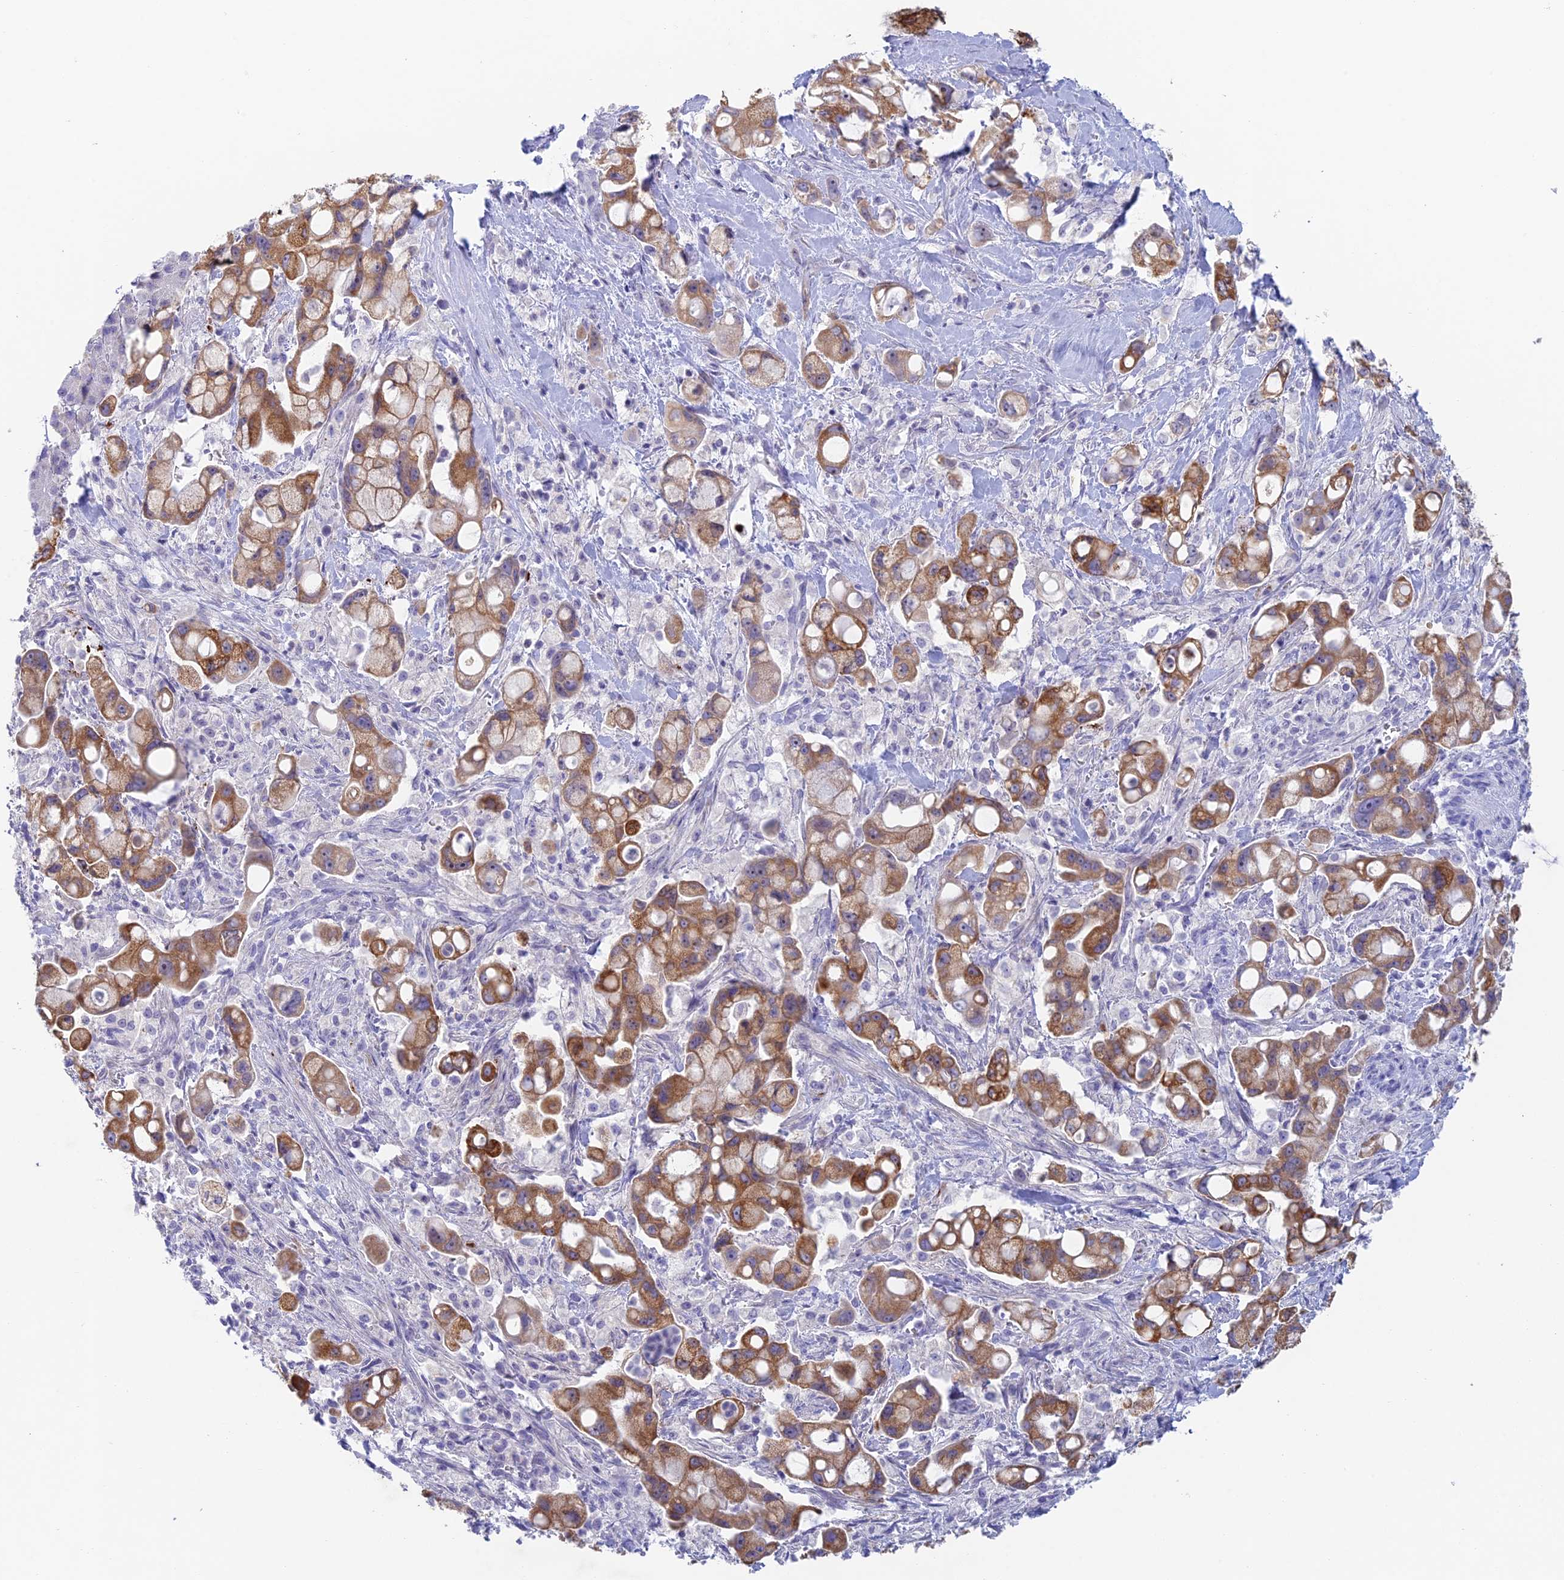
{"staining": {"intensity": "moderate", "quantity": ">75%", "location": "cytoplasmic/membranous"}, "tissue": "pancreatic cancer", "cell_type": "Tumor cells", "image_type": "cancer", "snomed": [{"axis": "morphology", "description": "Adenocarcinoma, NOS"}, {"axis": "topography", "description": "Pancreas"}], "caption": "The photomicrograph displays staining of adenocarcinoma (pancreatic), revealing moderate cytoplasmic/membranous protein expression (brown color) within tumor cells.", "gene": "REXO5", "patient": {"sex": "male", "age": 68}}